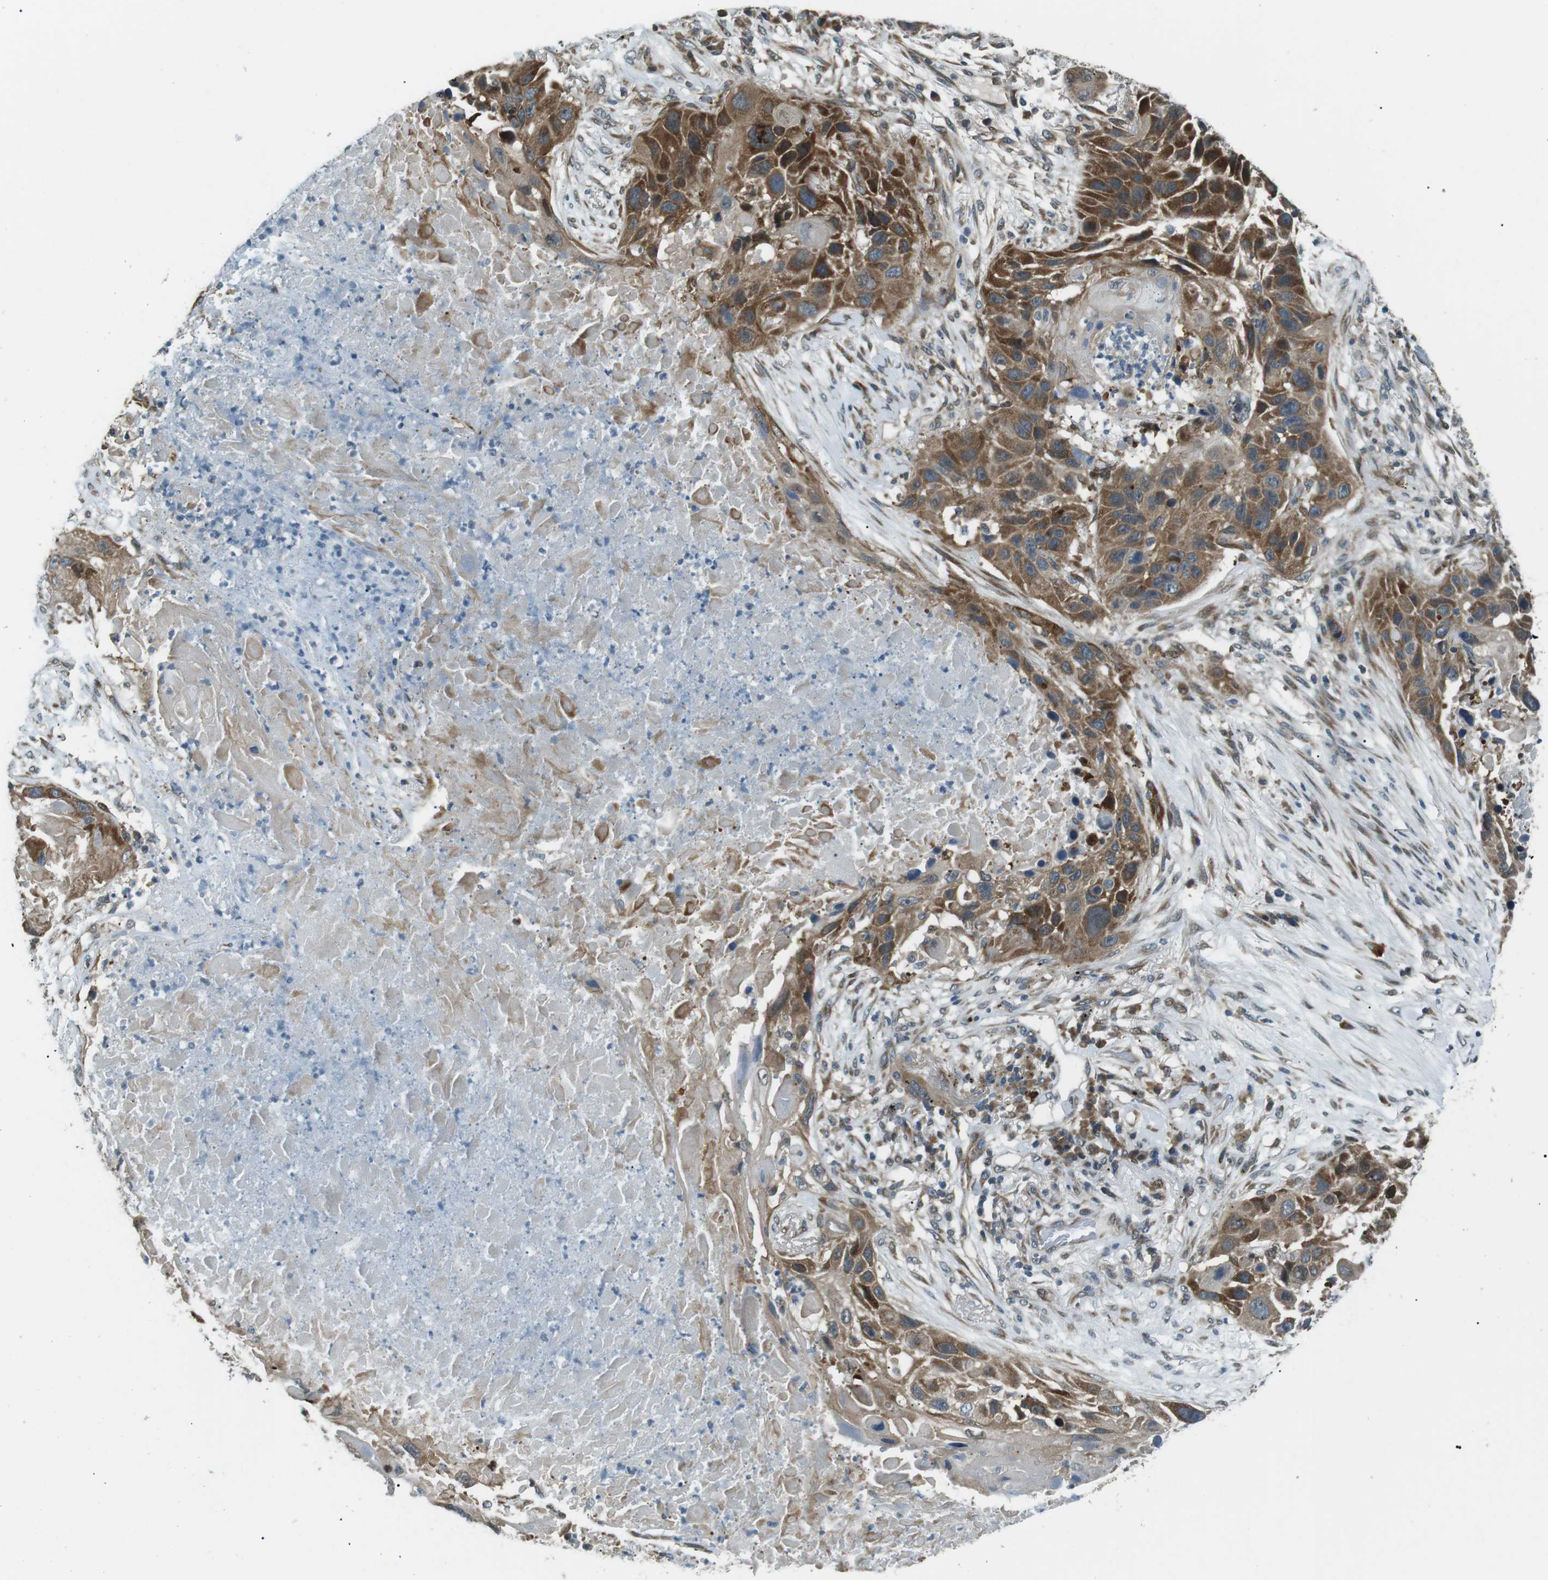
{"staining": {"intensity": "strong", "quantity": ">75%", "location": "cytoplasmic/membranous"}, "tissue": "lung cancer", "cell_type": "Tumor cells", "image_type": "cancer", "snomed": [{"axis": "morphology", "description": "Squamous cell carcinoma, NOS"}, {"axis": "topography", "description": "Lung"}], "caption": "Brown immunohistochemical staining in lung cancer (squamous cell carcinoma) reveals strong cytoplasmic/membranous expression in approximately >75% of tumor cells. The protein of interest is stained brown, and the nuclei are stained in blue (DAB (3,3'-diaminobenzidine) IHC with brightfield microscopy, high magnification).", "gene": "TMEM74", "patient": {"sex": "male", "age": 57}}